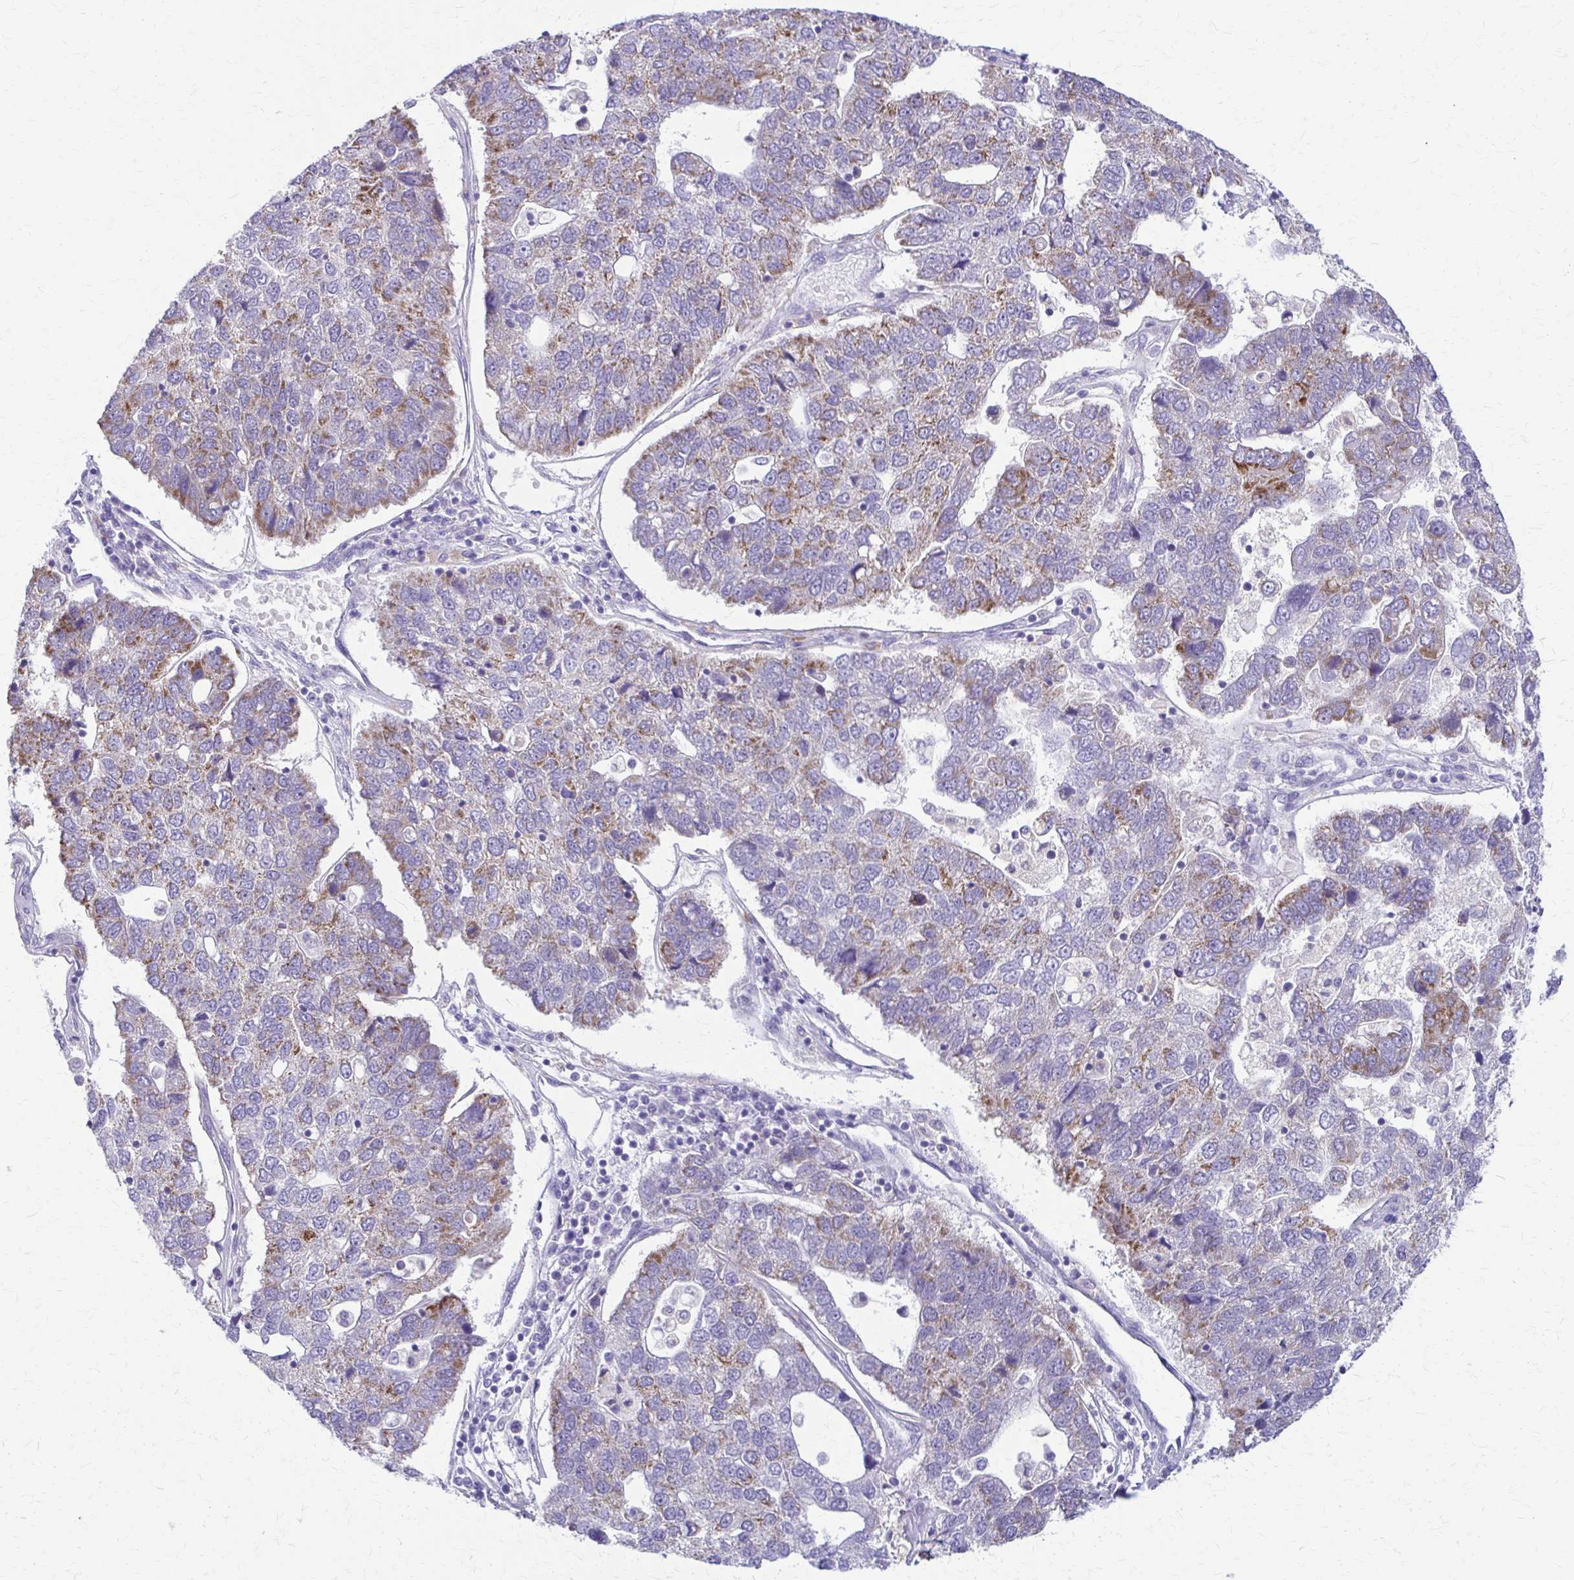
{"staining": {"intensity": "moderate", "quantity": "25%-75%", "location": "cytoplasmic/membranous"}, "tissue": "pancreatic cancer", "cell_type": "Tumor cells", "image_type": "cancer", "snomed": [{"axis": "morphology", "description": "Adenocarcinoma, NOS"}, {"axis": "topography", "description": "Pancreas"}], "caption": "IHC histopathology image of adenocarcinoma (pancreatic) stained for a protein (brown), which exhibits medium levels of moderate cytoplasmic/membranous positivity in about 25%-75% of tumor cells.", "gene": "SAMD13", "patient": {"sex": "female", "age": 61}}